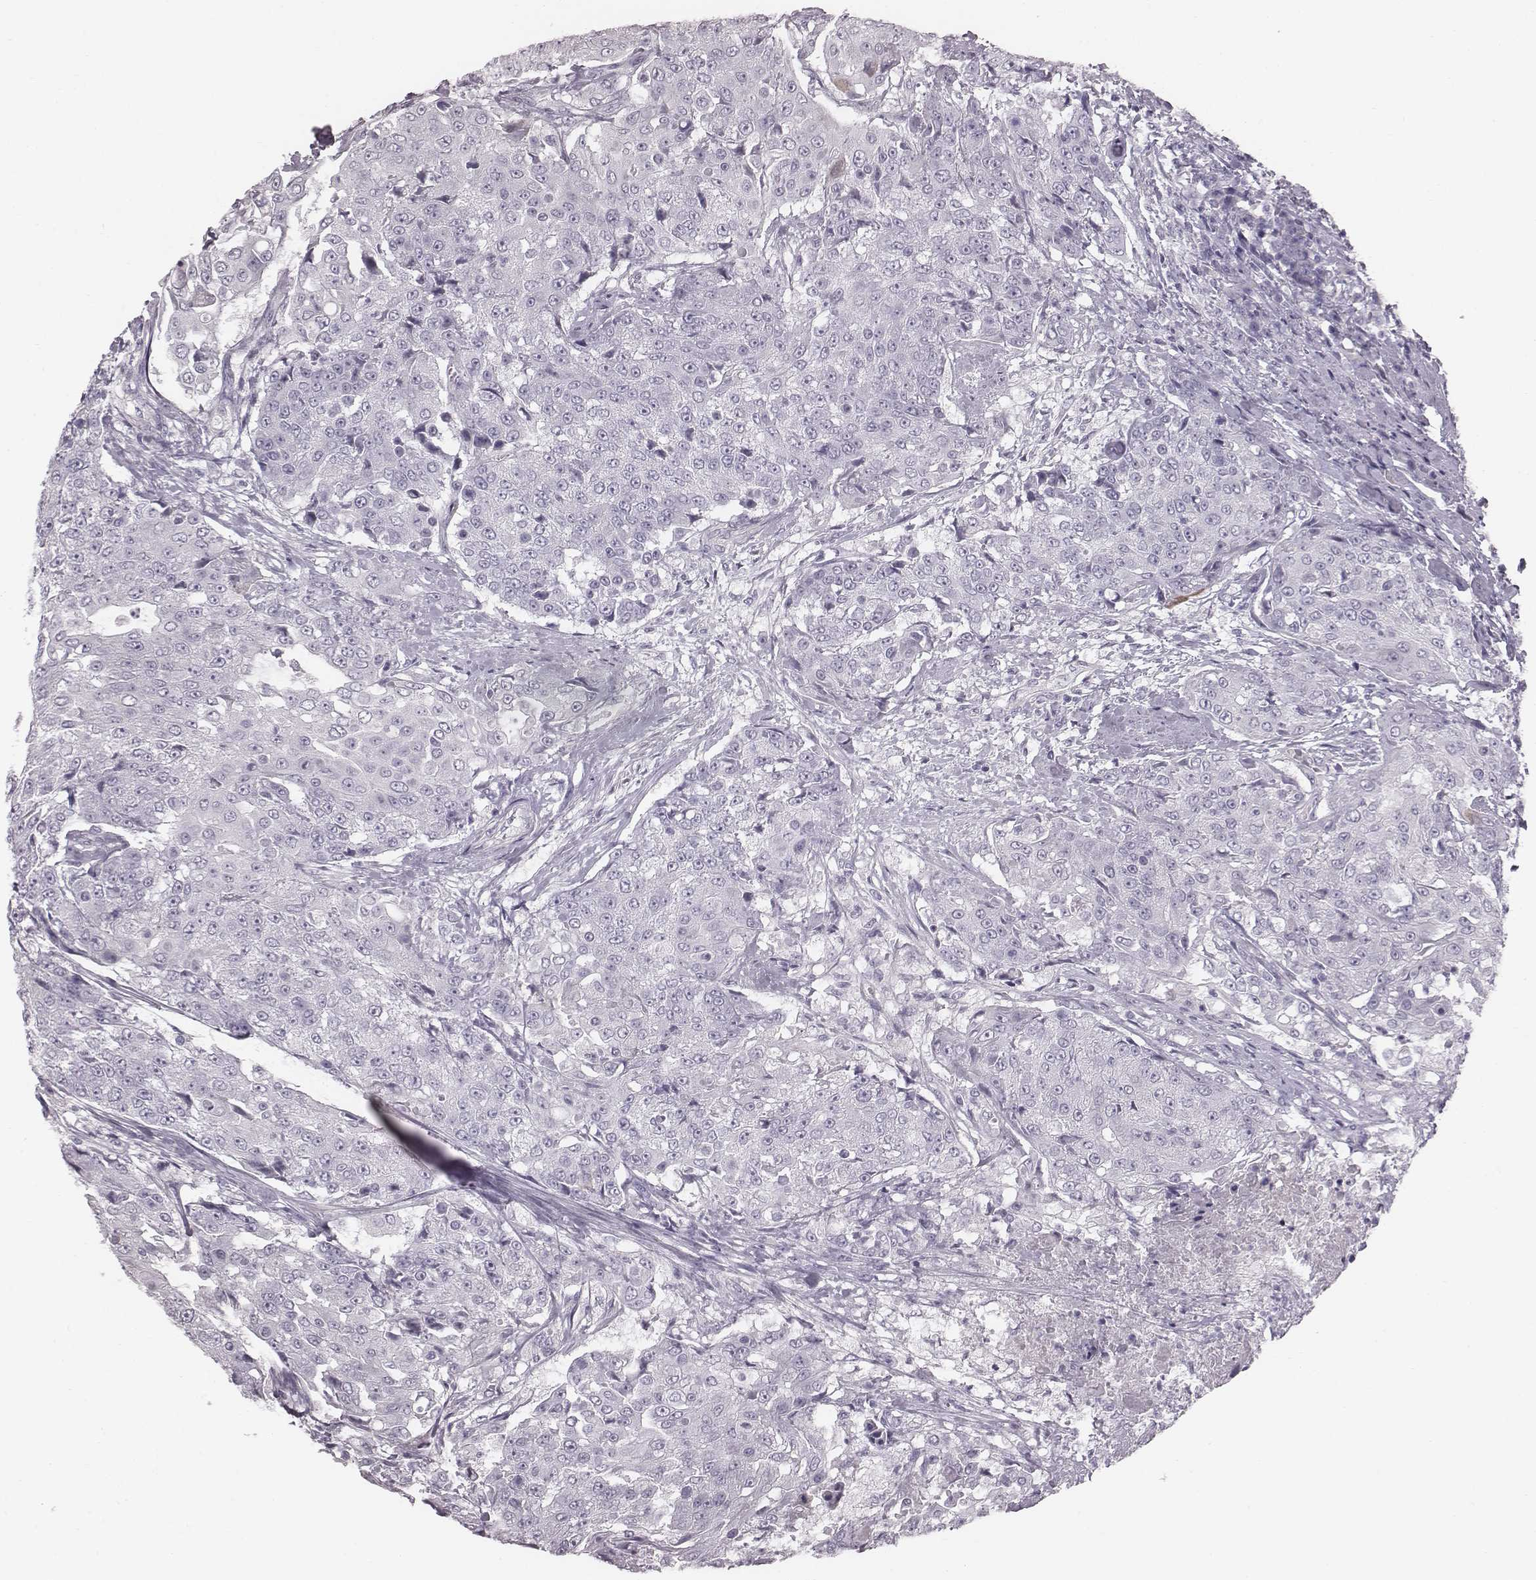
{"staining": {"intensity": "negative", "quantity": "none", "location": "none"}, "tissue": "urothelial cancer", "cell_type": "Tumor cells", "image_type": "cancer", "snomed": [{"axis": "morphology", "description": "Urothelial carcinoma, High grade"}, {"axis": "topography", "description": "Urinary bladder"}], "caption": "Urothelial cancer was stained to show a protein in brown. There is no significant staining in tumor cells.", "gene": "PDE8B", "patient": {"sex": "female", "age": 63}}